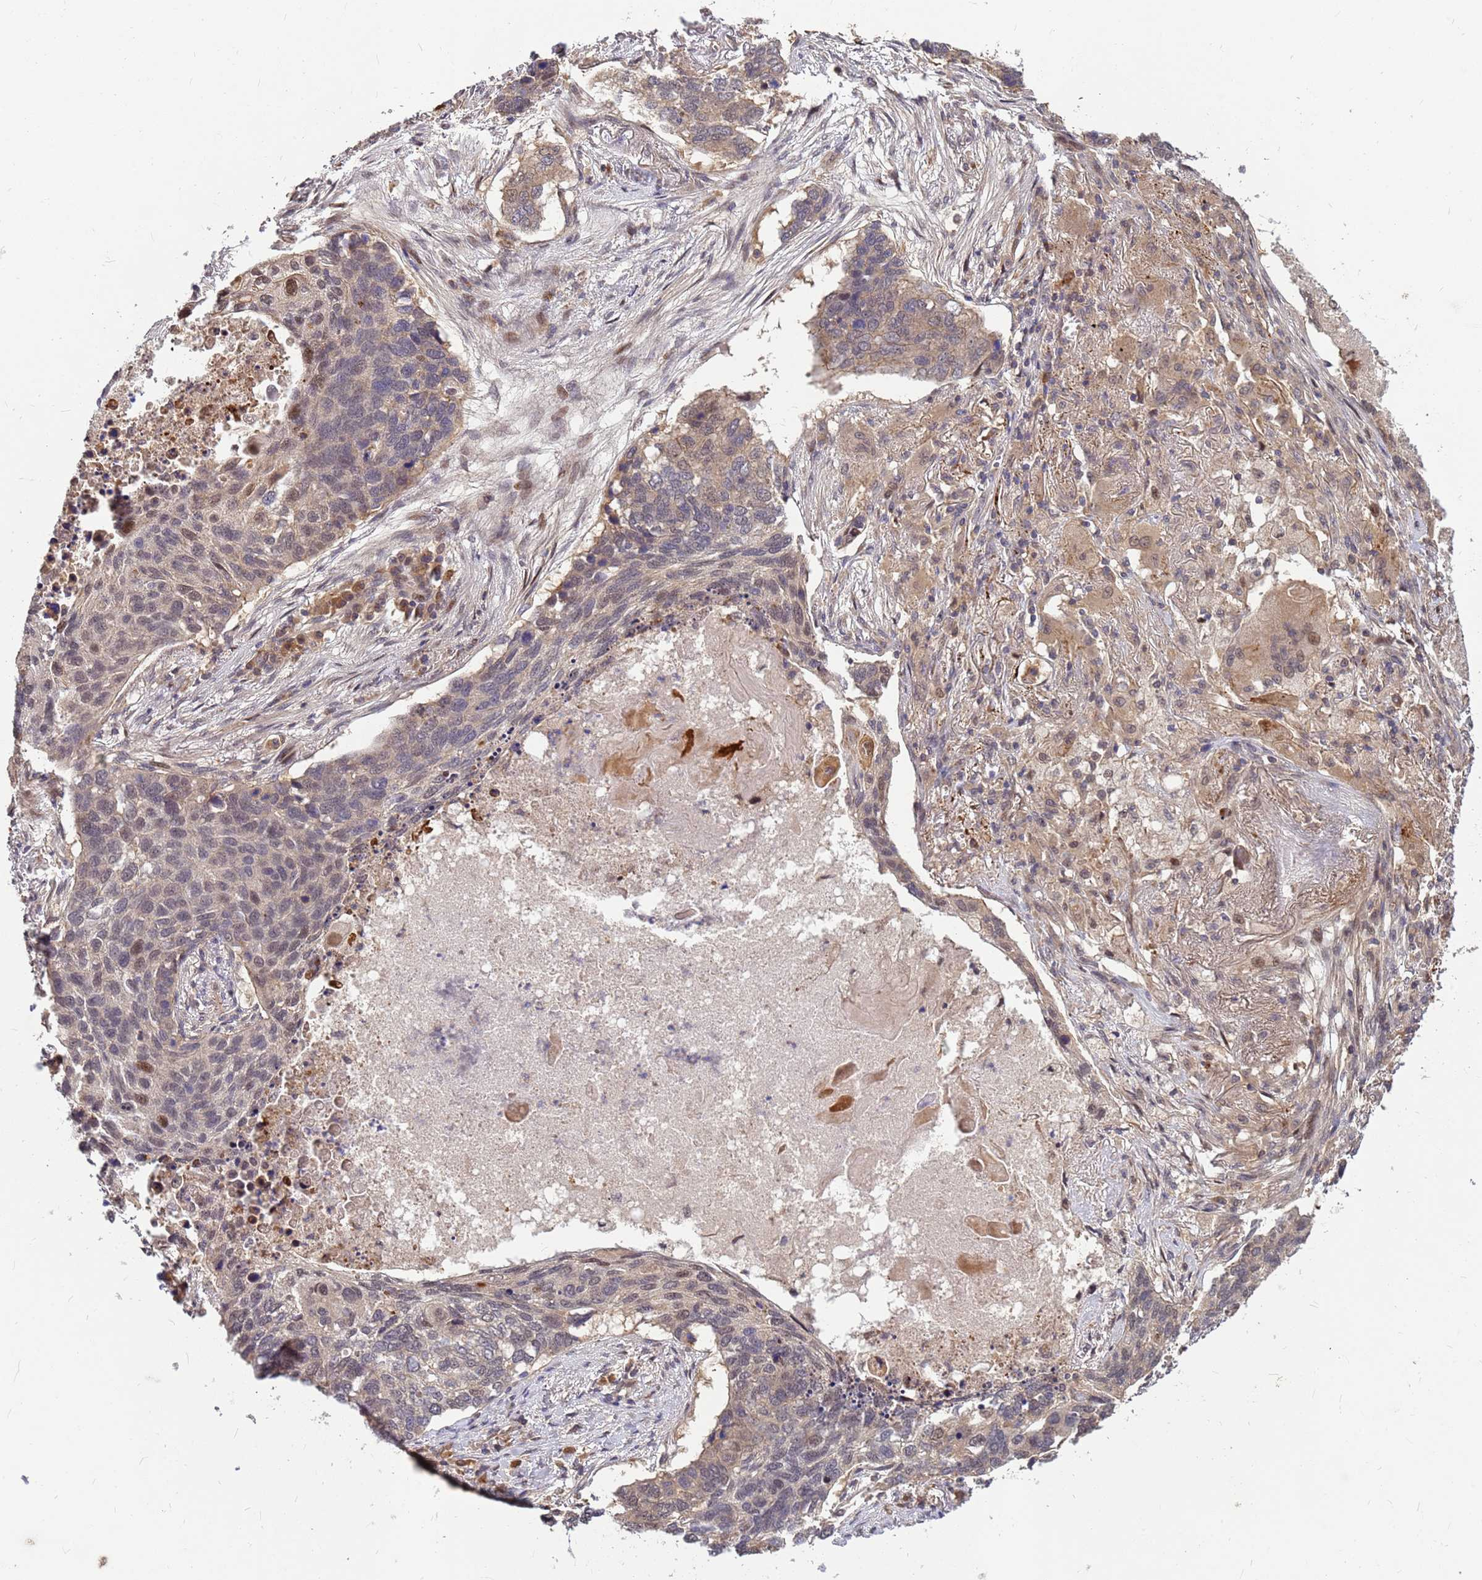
{"staining": {"intensity": "weak", "quantity": "25%-75%", "location": "nuclear"}, "tissue": "lung cancer", "cell_type": "Tumor cells", "image_type": "cancer", "snomed": [{"axis": "morphology", "description": "Squamous cell carcinoma, NOS"}, {"axis": "topography", "description": "Lung"}], "caption": "A brown stain shows weak nuclear expression of a protein in lung cancer (squamous cell carcinoma) tumor cells.", "gene": "DUS4L", "patient": {"sex": "female", "age": 63}}